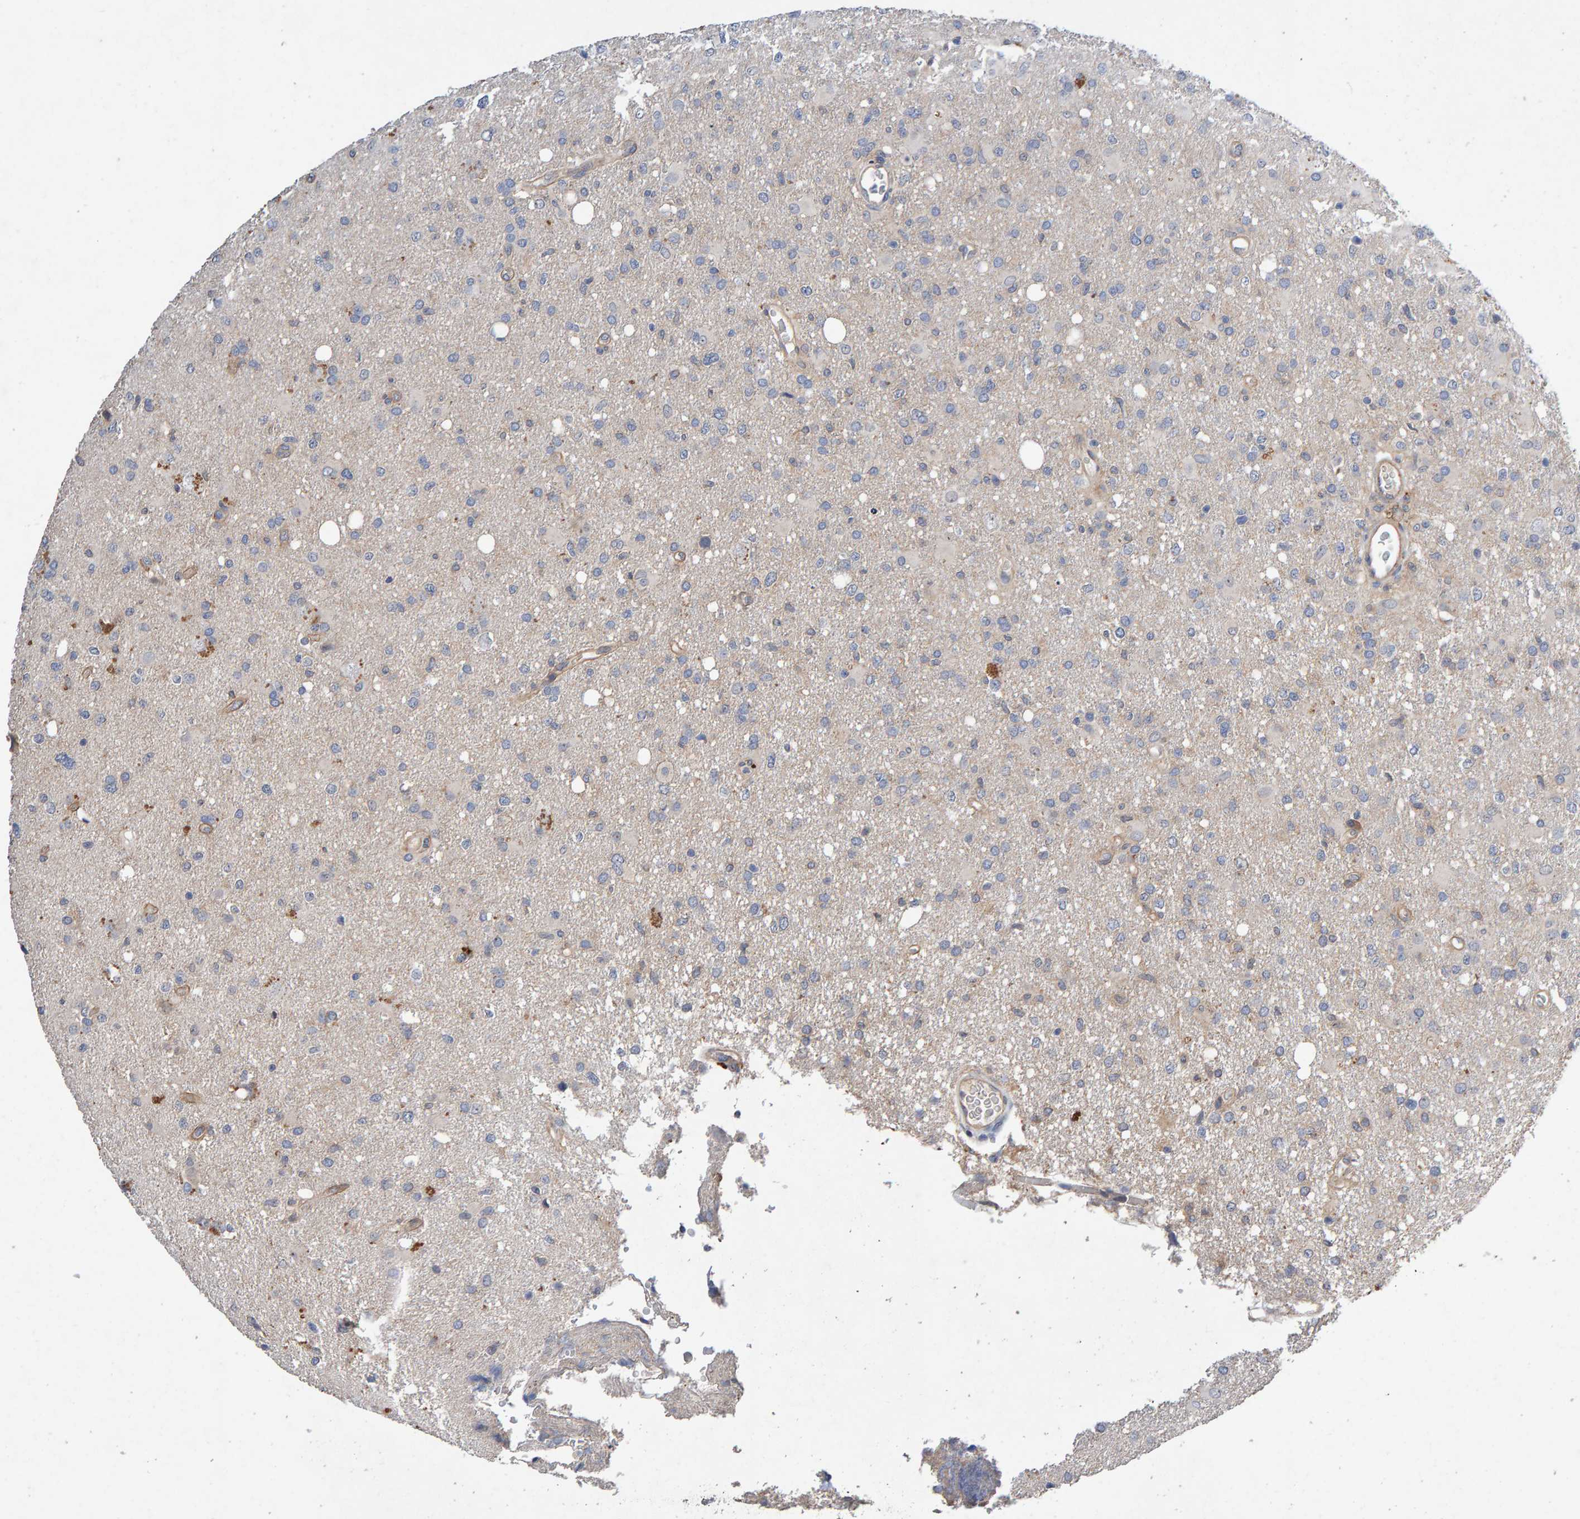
{"staining": {"intensity": "negative", "quantity": "none", "location": "none"}, "tissue": "glioma", "cell_type": "Tumor cells", "image_type": "cancer", "snomed": [{"axis": "morphology", "description": "Glioma, malignant, High grade"}, {"axis": "topography", "description": "Brain"}], "caption": "Immunohistochemical staining of human glioma demonstrates no significant expression in tumor cells.", "gene": "EFR3A", "patient": {"sex": "female", "age": 57}}